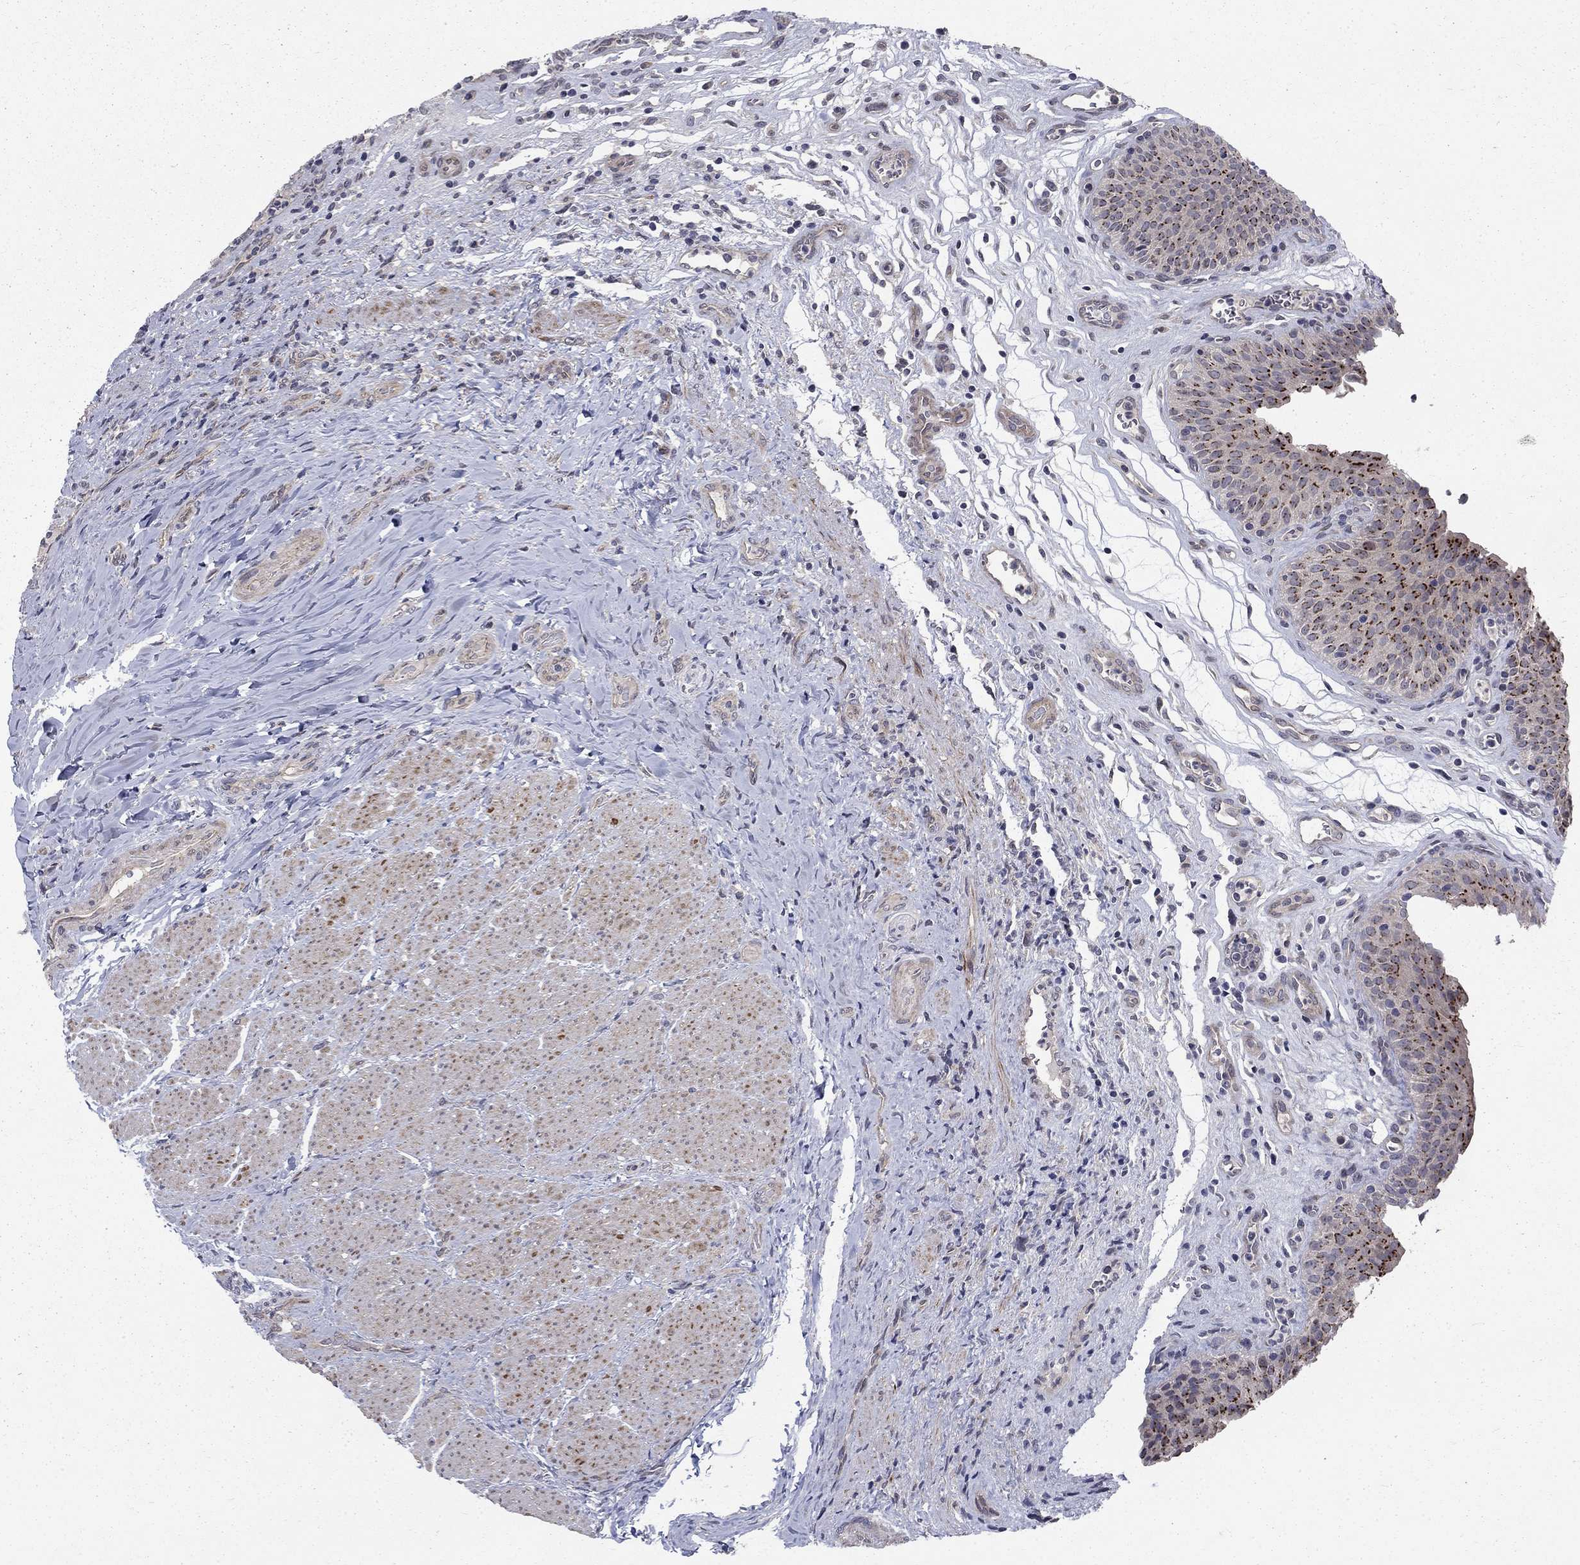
{"staining": {"intensity": "strong", "quantity": ">75%", "location": "cytoplasmic/membranous"}, "tissue": "urinary bladder", "cell_type": "Urothelial cells", "image_type": "normal", "snomed": [{"axis": "morphology", "description": "Normal tissue, NOS"}, {"axis": "topography", "description": "Urinary bladder"}], "caption": "A brown stain labels strong cytoplasmic/membranous staining of a protein in urothelial cells of normal human urinary bladder. (DAB (3,3'-diaminobenzidine) = brown stain, brightfield microscopy at high magnification).", "gene": "FAM3B", "patient": {"sex": "male", "age": 66}}